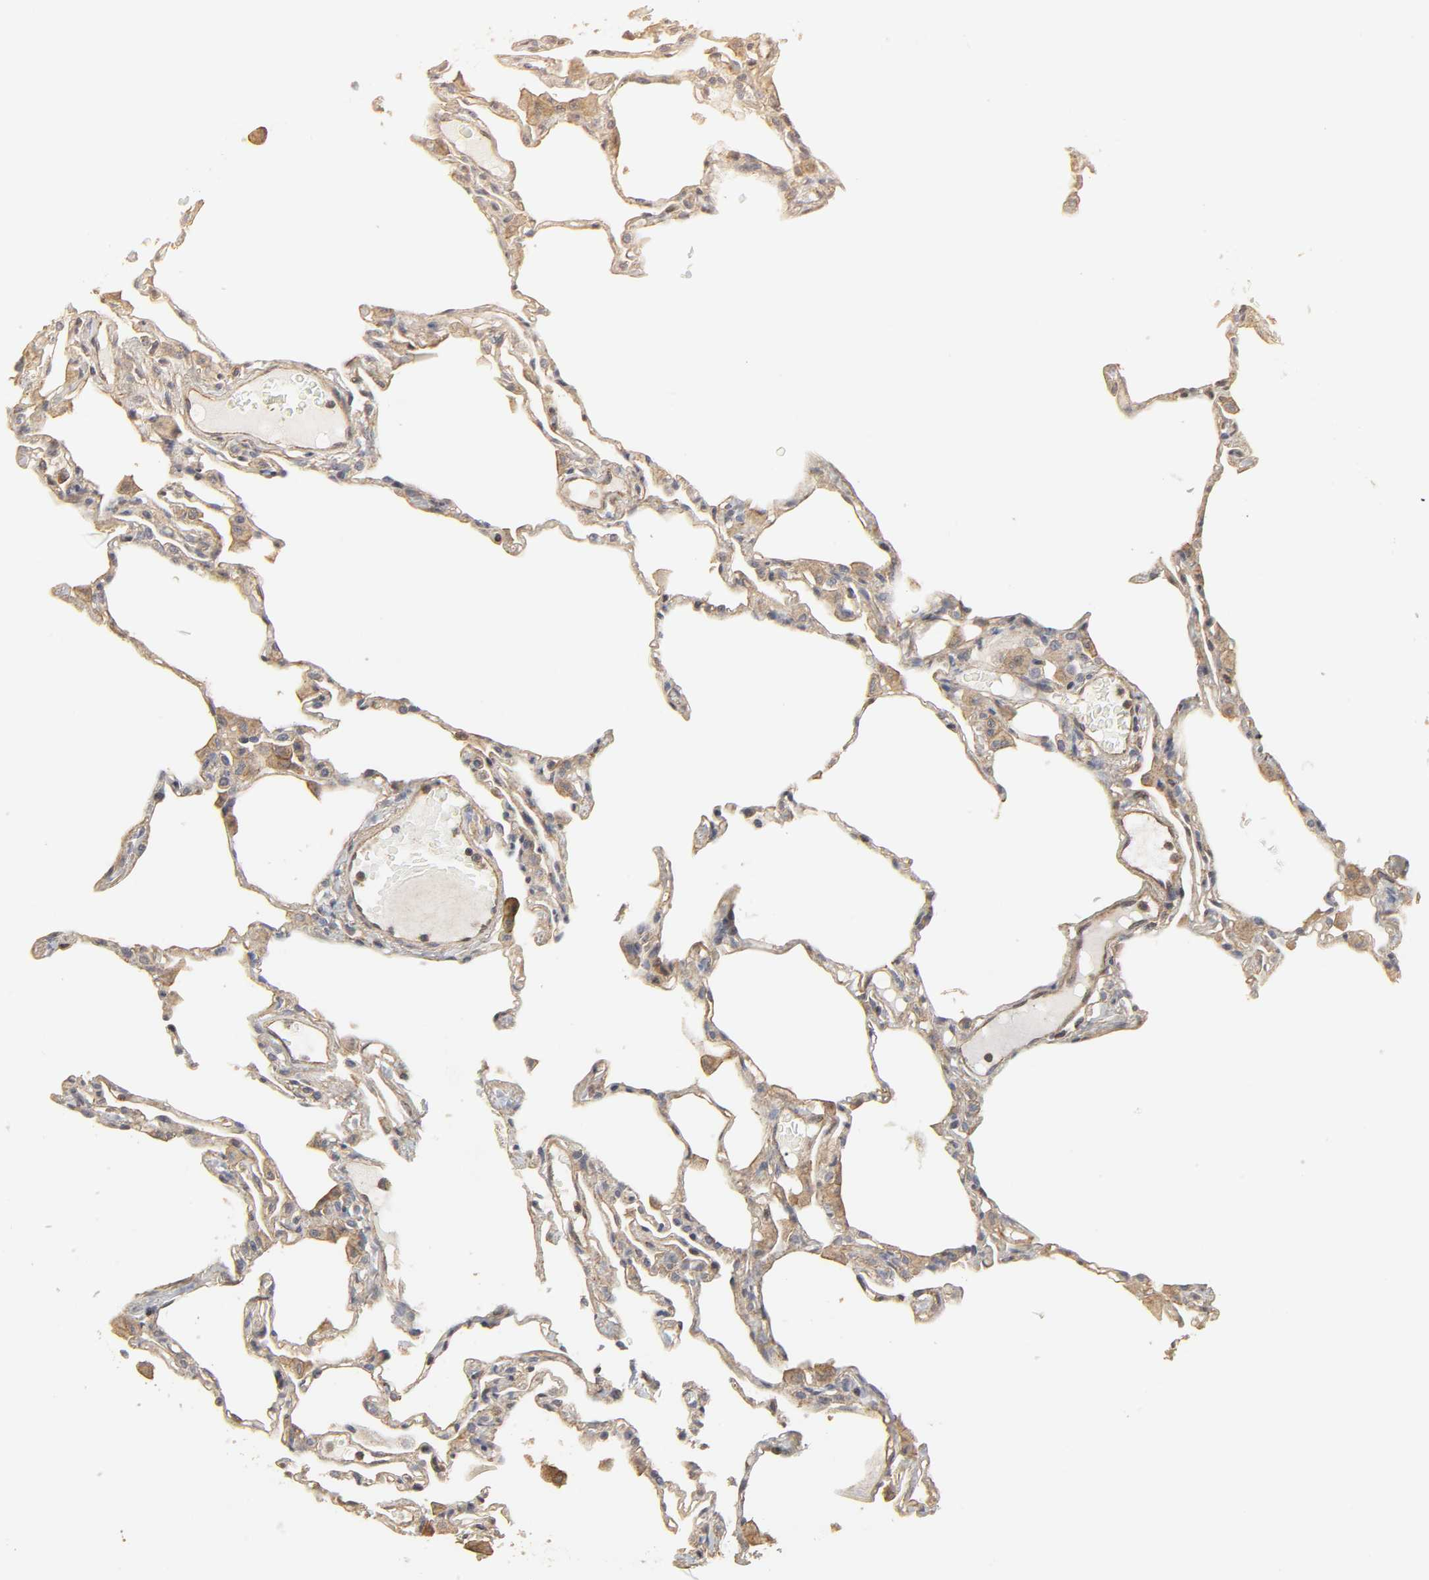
{"staining": {"intensity": "moderate", "quantity": ">75%", "location": "cytoplasmic/membranous,nuclear"}, "tissue": "lung", "cell_type": "Alveolar cells", "image_type": "normal", "snomed": [{"axis": "morphology", "description": "Normal tissue, NOS"}, {"axis": "topography", "description": "Lung"}], "caption": "Protein expression analysis of normal human lung reveals moderate cytoplasmic/membranous,nuclear staining in approximately >75% of alveolar cells.", "gene": "SH3GLB1", "patient": {"sex": "female", "age": 49}}